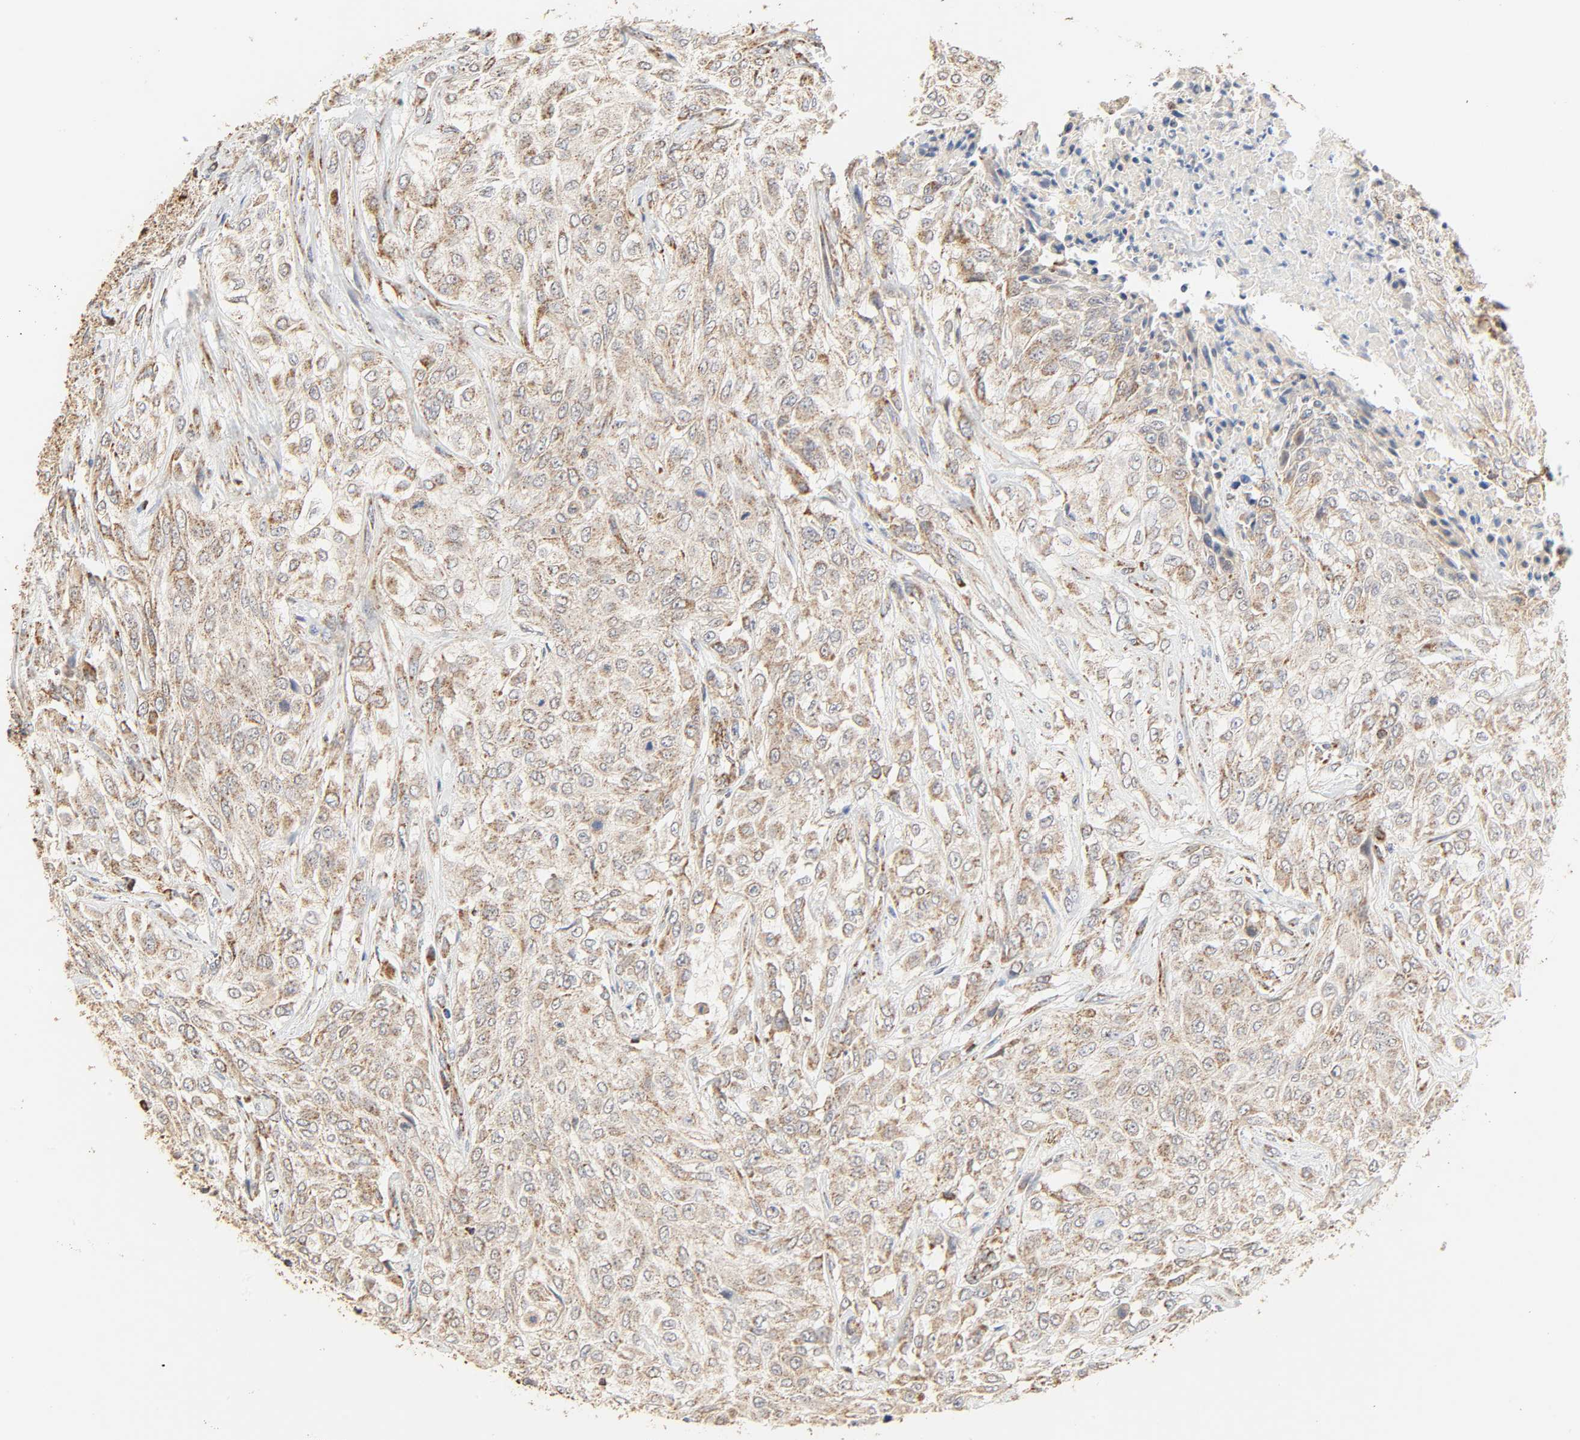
{"staining": {"intensity": "moderate", "quantity": ">75%", "location": "cytoplasmic/membranous"}, "tissue": "urothelial cancer", "cell_type": "Tumor cells", "image_type": "cancer", "snomed": [{"axis": "morphology", "description": "Urothelial carcinoma, High grade"}, {"axis": "topography", "description": "Urinary bladder"}], "caption": "DAB (3,3'-diaminobenzidine) immunohistochemical staining of human urothelial carcinoma (high-grade) demonstrates moderate cytoplasmic/membranous protein staining in approximately >75% of tumor cells. The protein of interest is stained brown, and the nuclei are stained in blue (DAB (3,3'-diaminobenzidine) IHC with brightfield microscopy, high magnification).", "gene": "ZMAT5", "patient": {"sex": "male", "age": 57}}